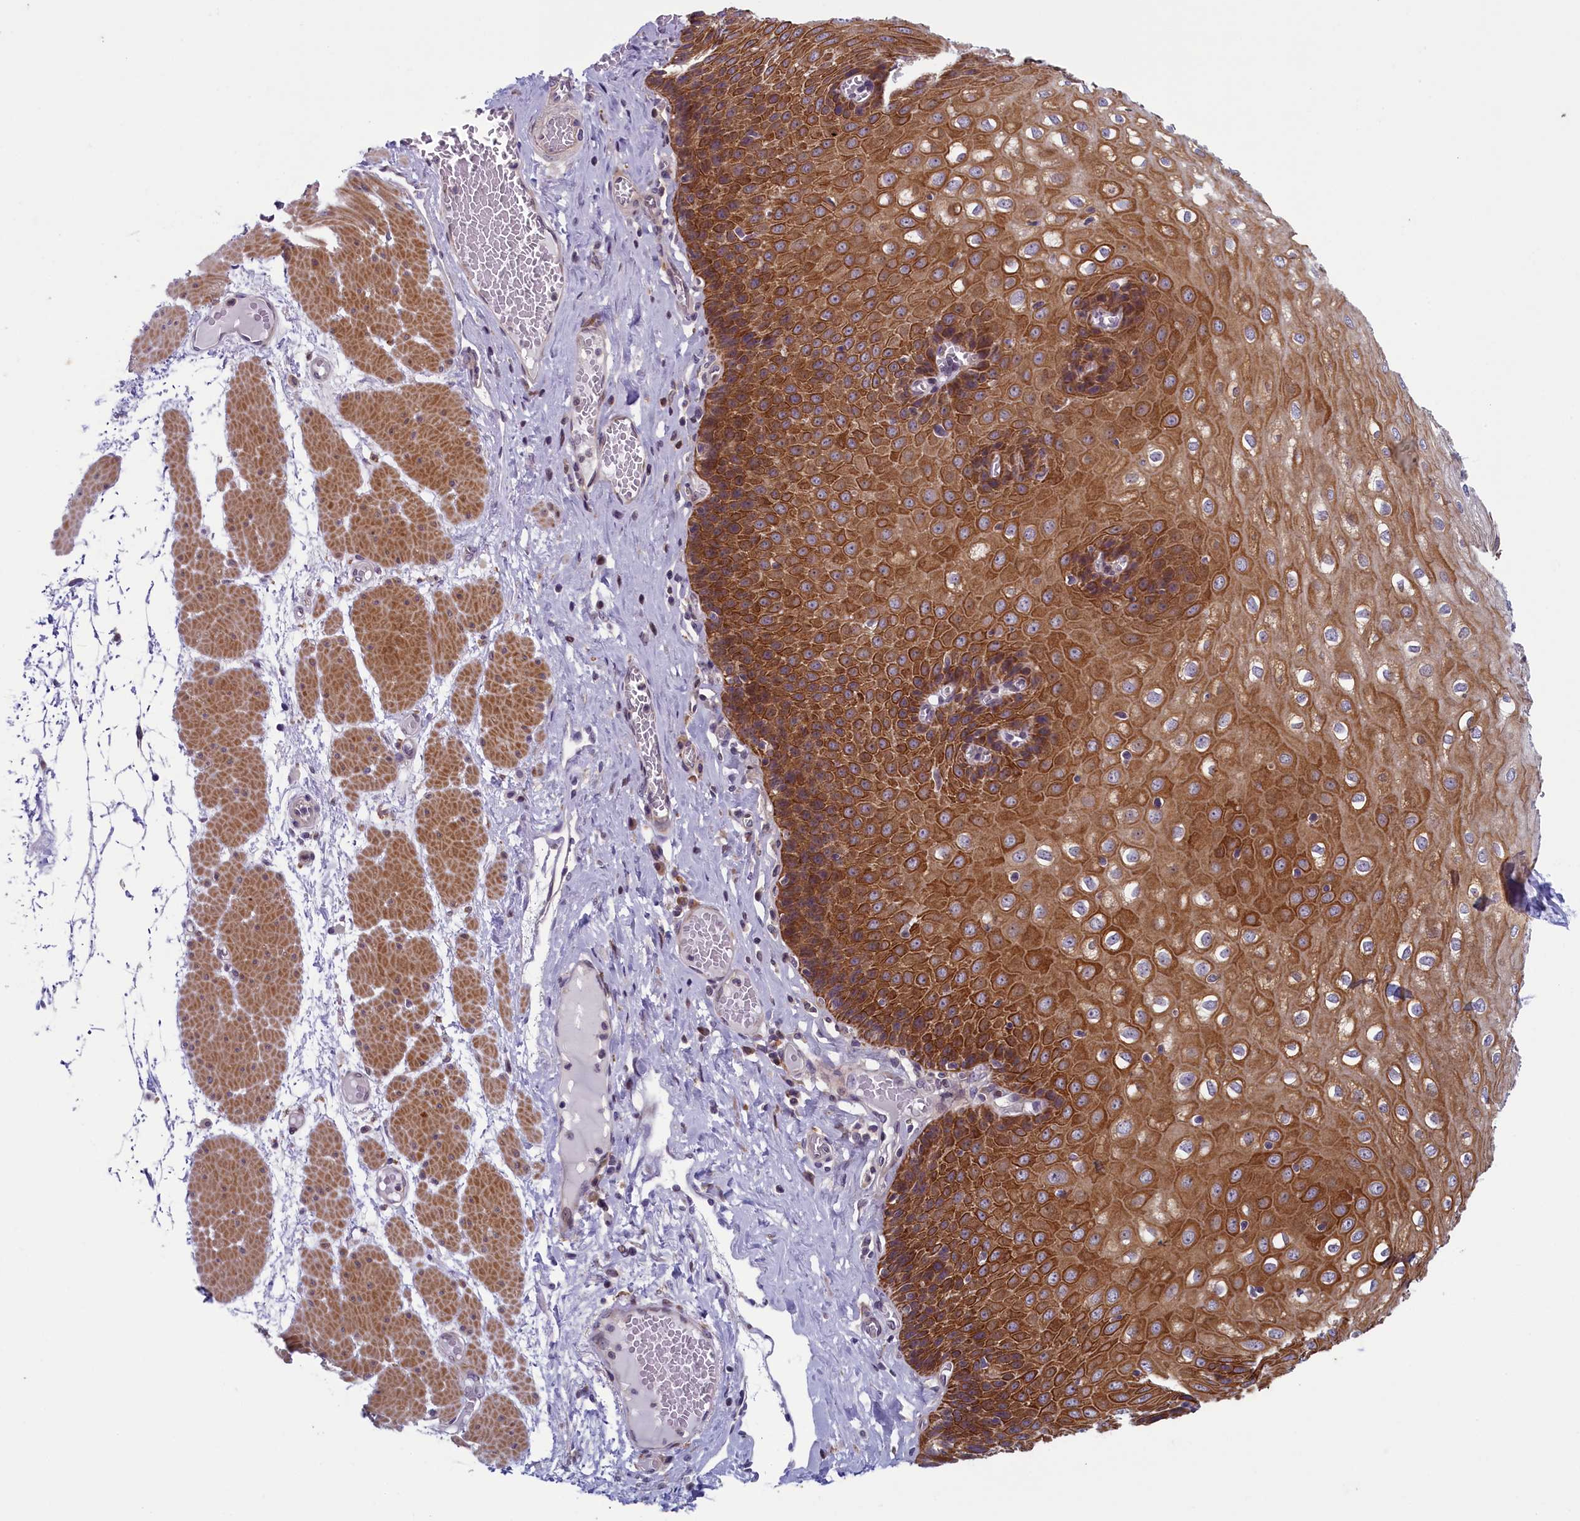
{"staining": {"intensity": "strong", "quantity": ">75%", "location": "cytoplasmic/membranous"}, "tissue": "esophagus", "cell_type": "Squamous epithelial cells", "image_type": "normal", "snomed": [{"axis": "morphology", "description": "Normal tissue, NOS"}, {"axis": "topography", "description": "Esophagus"}], "caption": "Esophagus was stained to show a protein in brown. There is high levels of strong cytoplasmic/membranous positivity in about >75% of squamous epithelial cells. Immunohistochemistry stains the protein of interest in brown and the nuclei are stained blue.", "gene": "ANKRD39", "patient": {"sex": "male", "age": 60}}